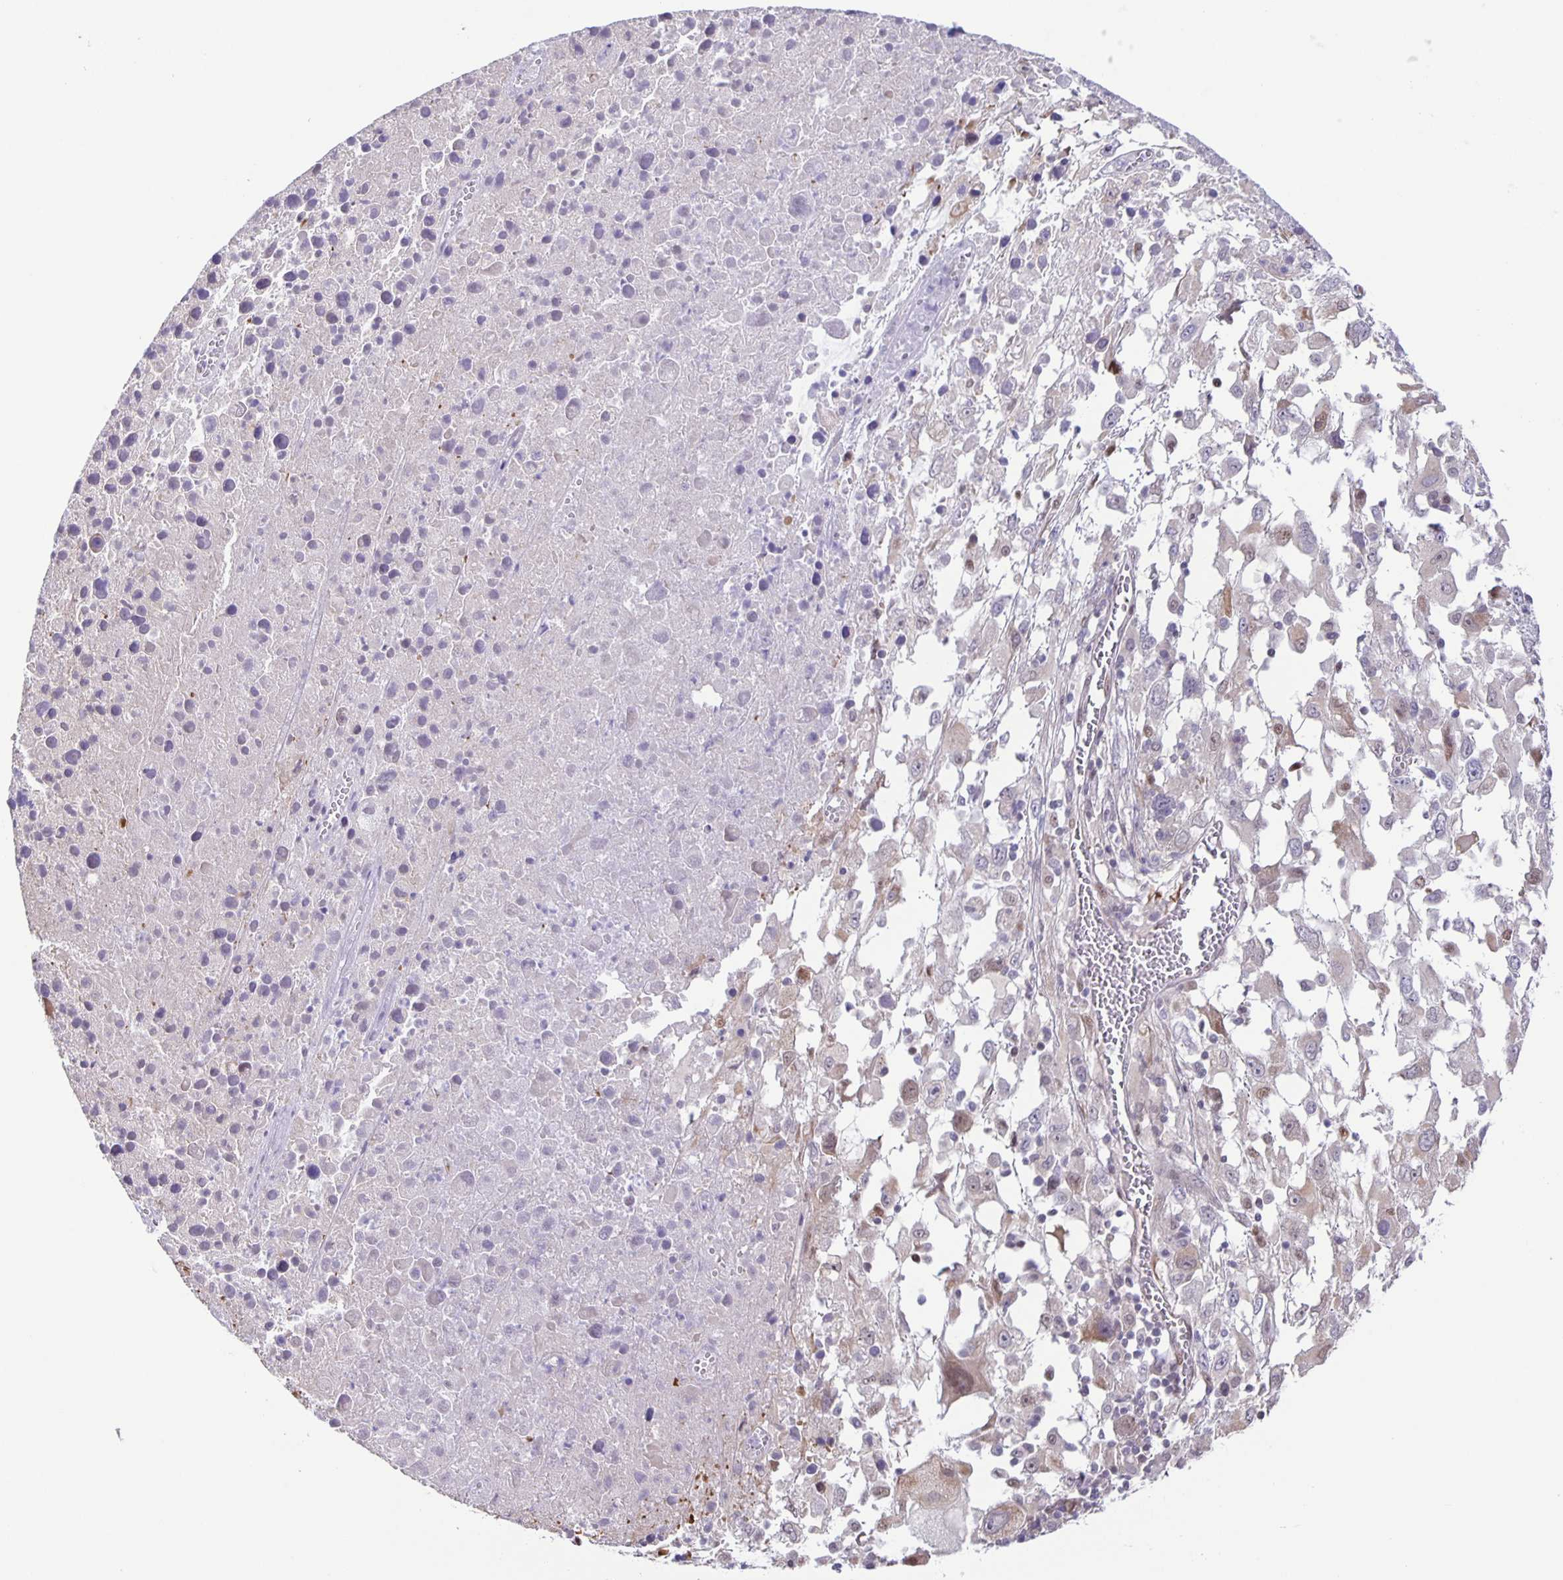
{"staining": {"intensity": "weak", "quantity": "<25%", "location": "cytoplasmic/membranous"}, "tissue": "melanoma", "cell_type": "Tumor cells", "image_type": "cancer", "snomed": [{"axis": "morphology", "description": "Malignant melanoma, Metastatic site"}, {"axis": "topography", "description": "Soft tissue"}], "caption": "The image displays no staining of tumor cells in malignant melanoma (metastatic site).", "gene": "MAPK12", "patient": {"sex": "male", "age": 50}}